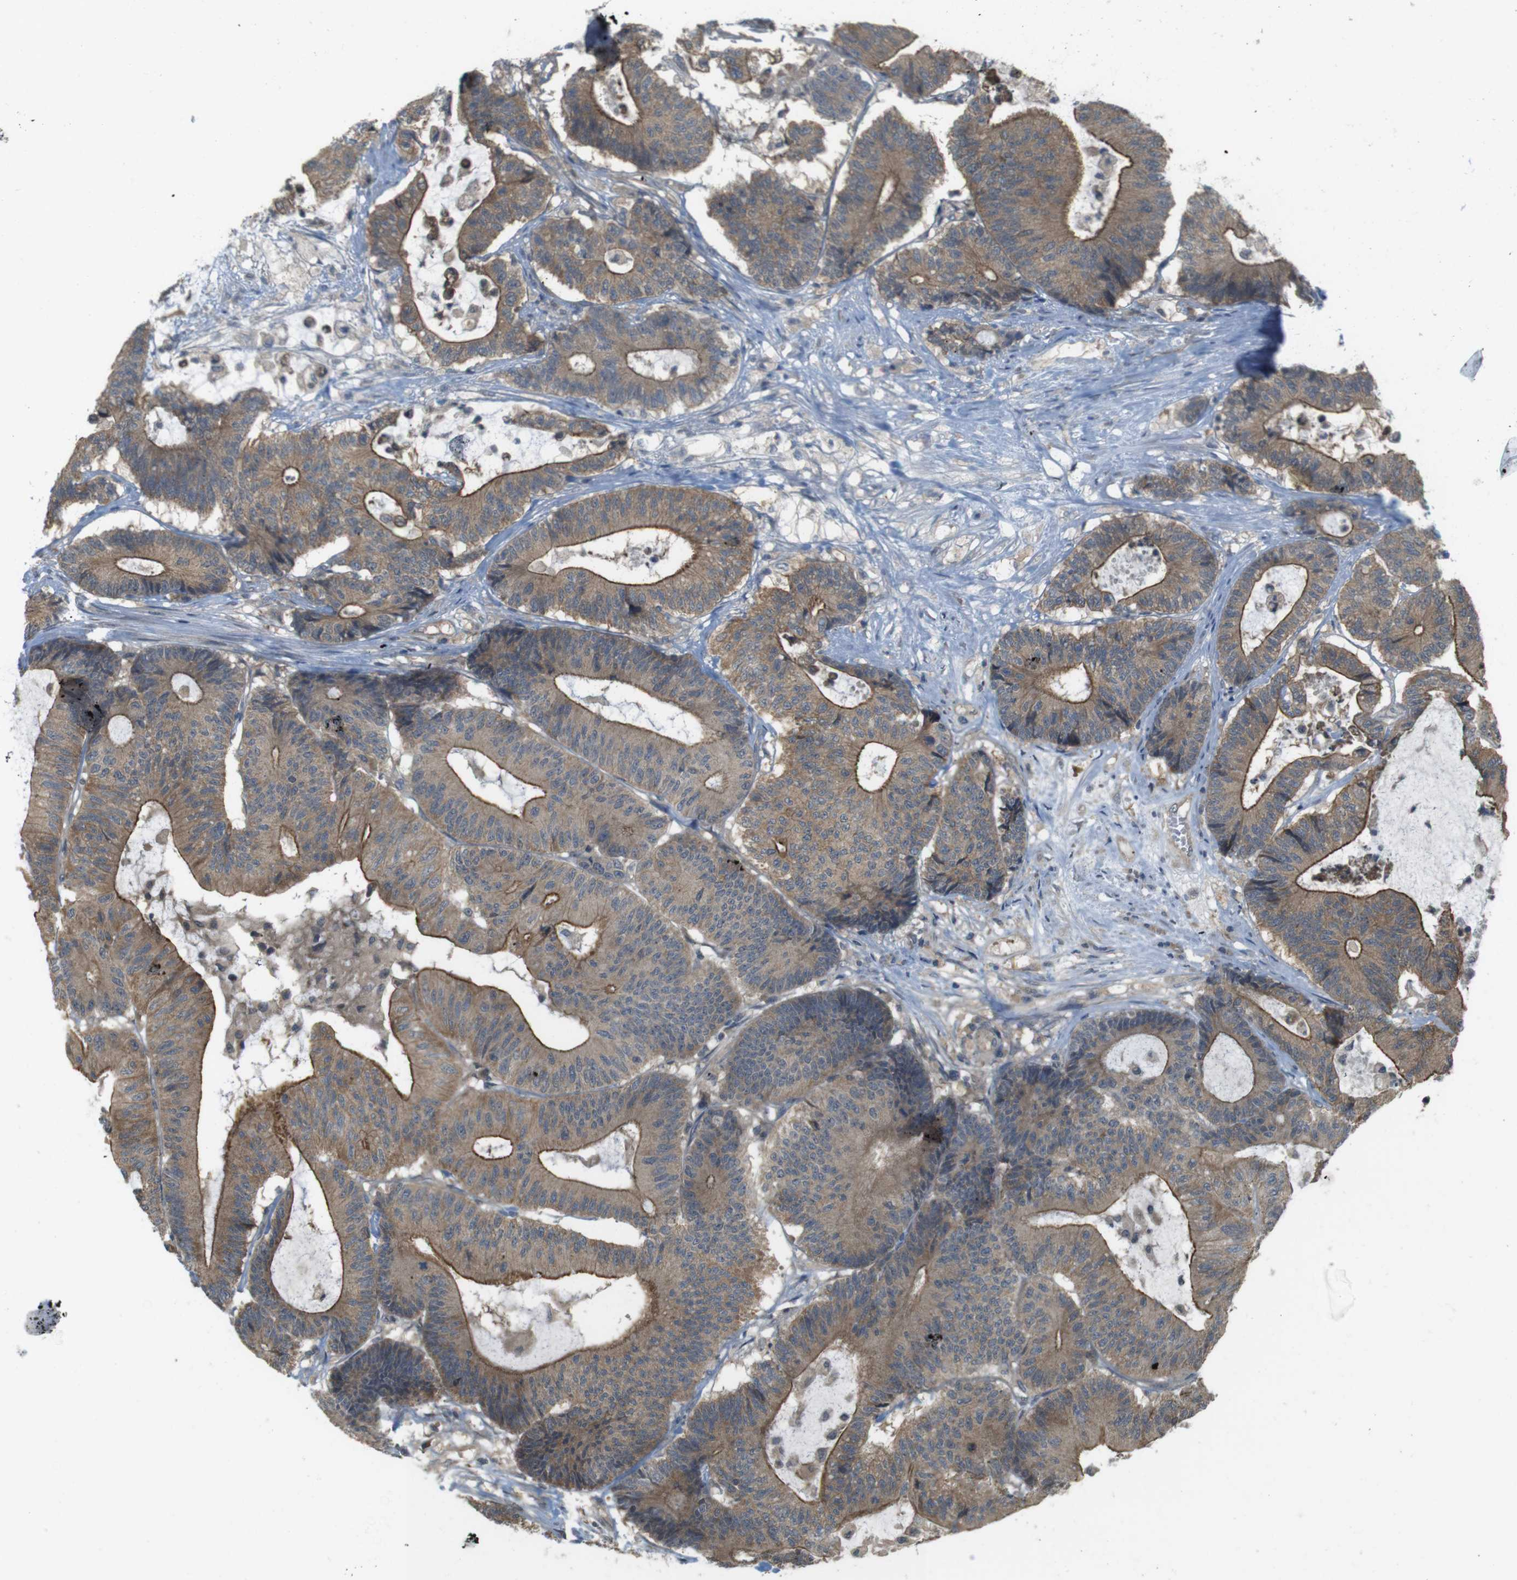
{"staining": {"intensity": "moderate", "quantity": ">75%", "location": "cytoplasmic/membranous"}, "tissue": "colorectal cancer", "cell_type": "Tumor cells", "image_type": "cancer", "snomed": [{"axis": "morphology", "description": "Adenocarcinoma, NOS"}, {"axis": "topography", "description": "Colon"}], "caption": "This micrograph demonstrates IHC staining of colorectal adenocarcinoma, with medium moderate cytoplasmic/membranous staining in approximately >75% of tumor cells.", "gene": "RNF130", "patient": {"sex": "female", "age": 84}}